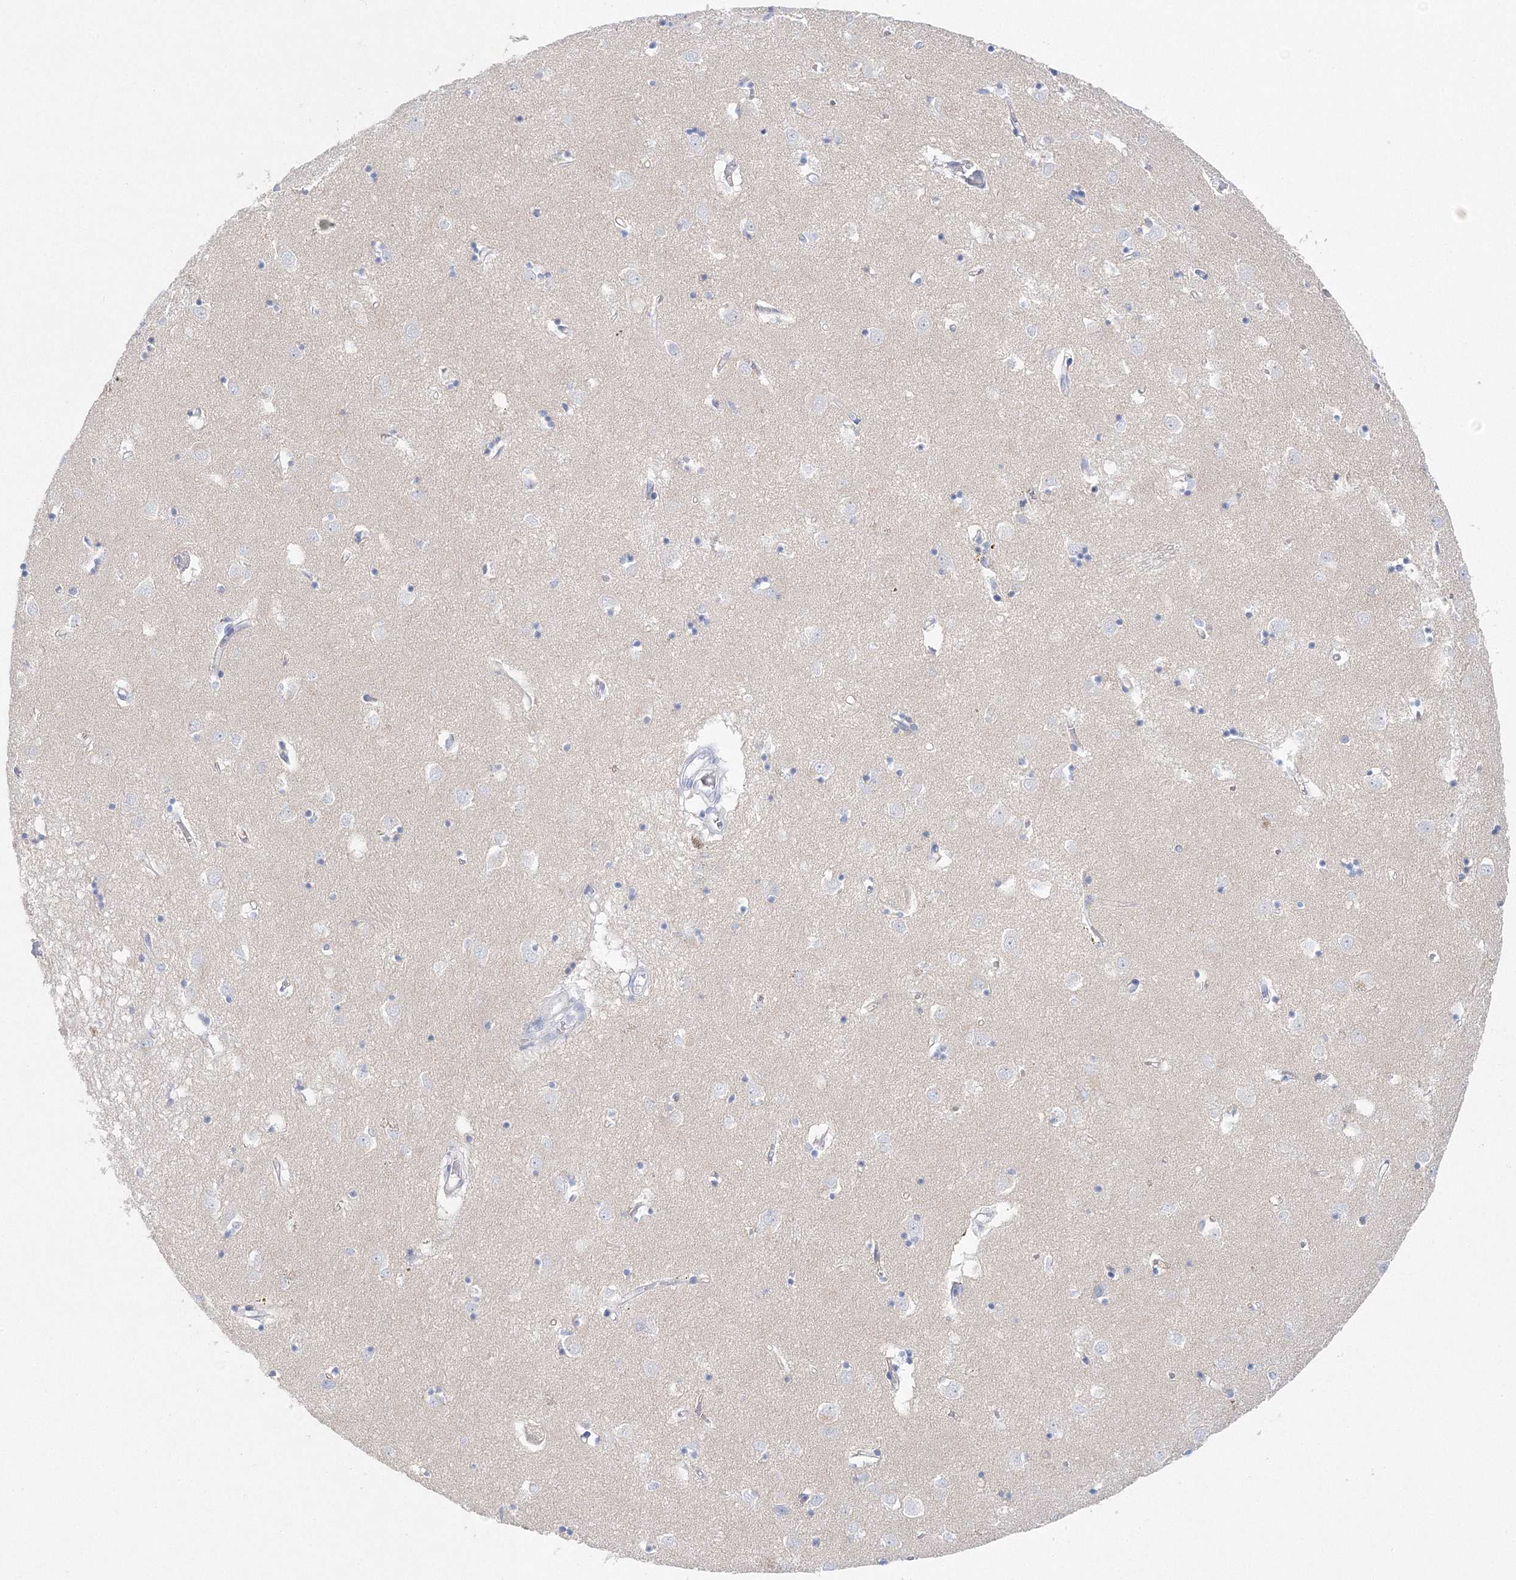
{"staining": {"intensity": "negative", "quantity": "none", "location": "none"}, "tissue": "caudate", "cell_type": "Glial cells", "image_type": "normal", "snomed": [{"axis": "morphology", "description": "Normal tissue, NOS"}, {"axis": "topography", "description": "Lateral ventricle wall"}], "caption": "High power microscopy histopathology image of an immunohistochemistry (IHC) photomicrograph of benign caudate, revealing no significant positivity in glial cells.", "gene": "HMGCS1", "patient": {"sex": "male", "age": 70}}